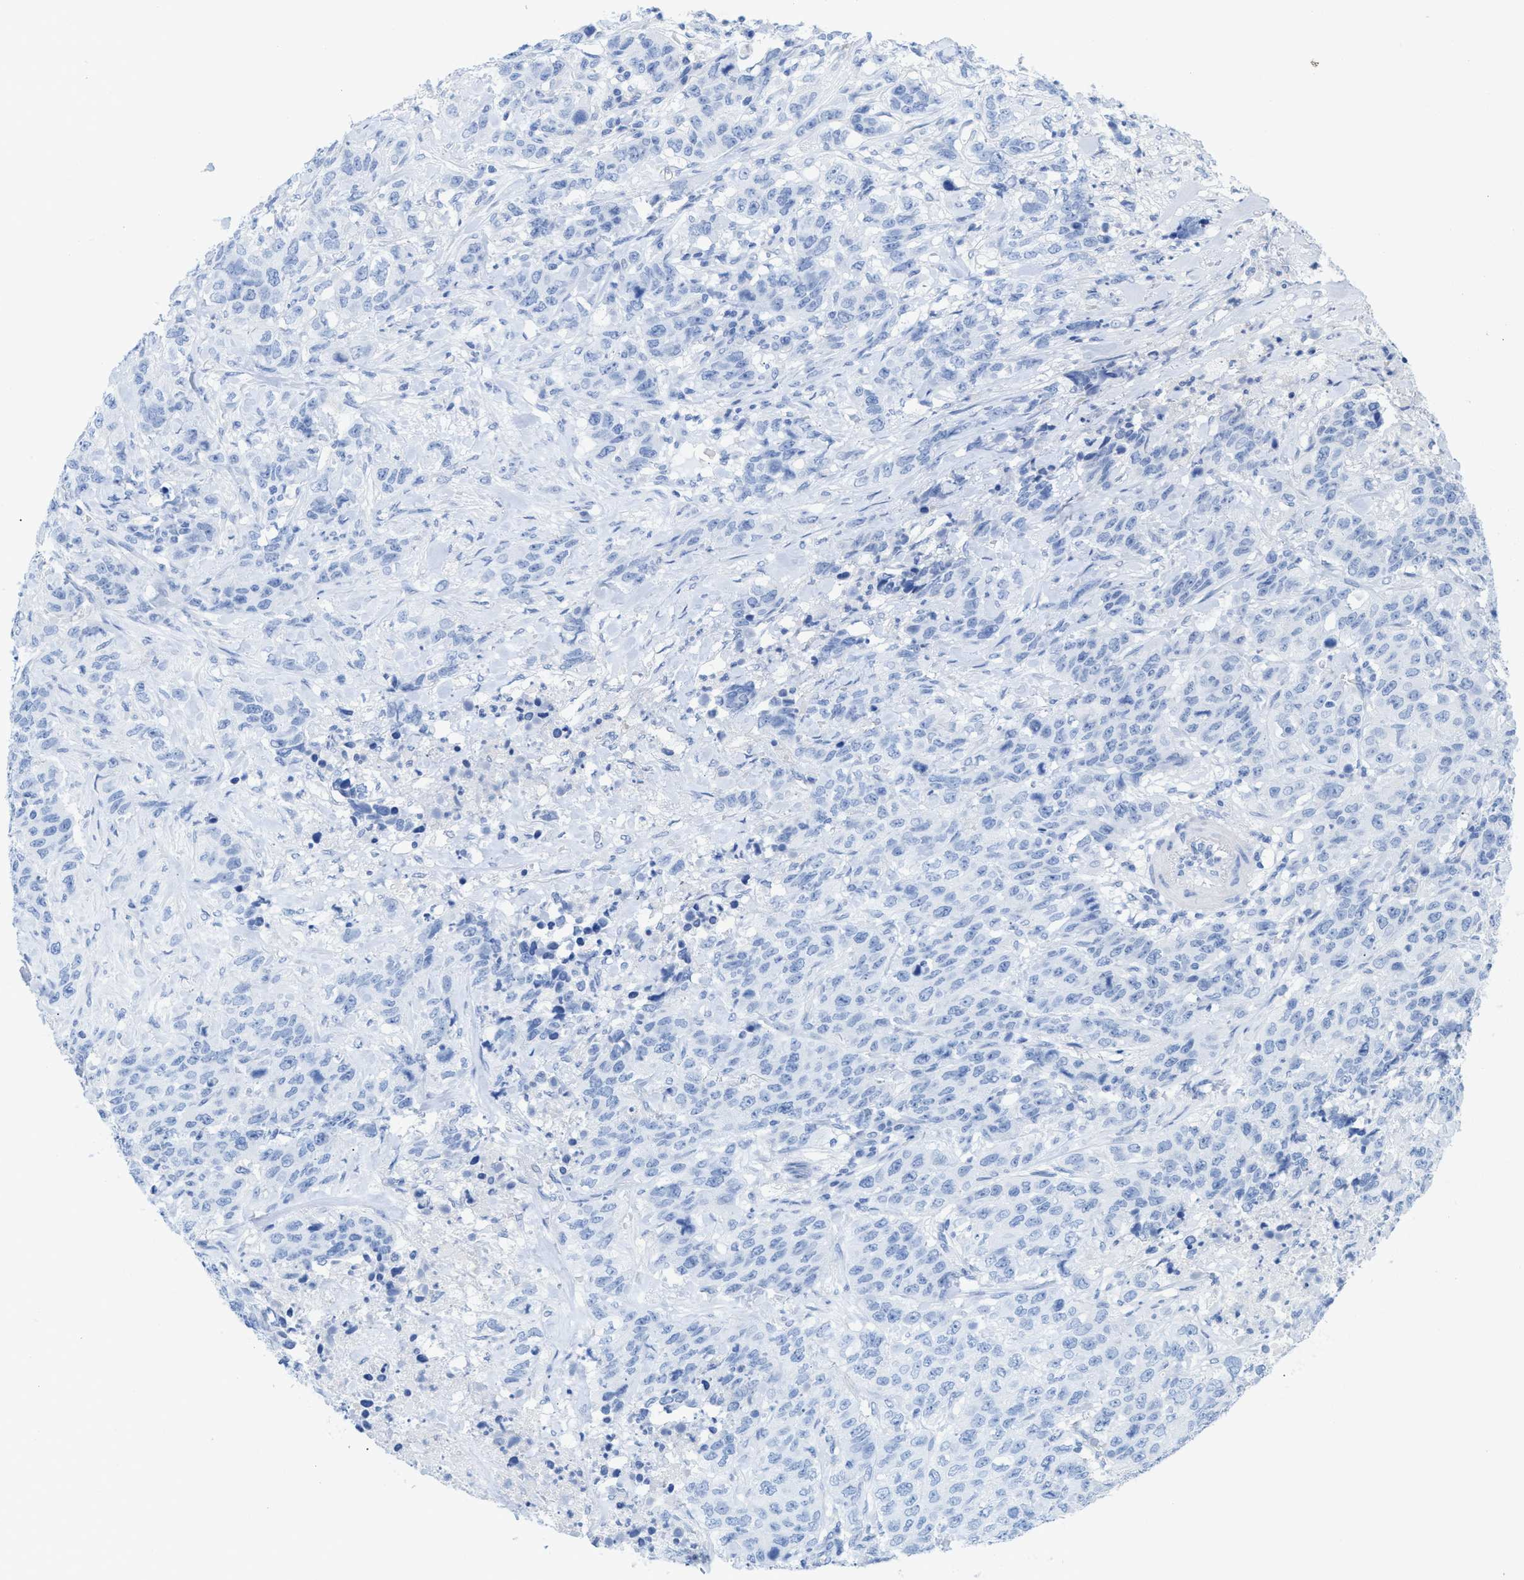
{"staining": {"intensity": "negative", "quantity": "none", "location": "none"}, "tissue": "stomach cancer", "cell_type": "Tumor cells", "image_type": "cancer", "snomed": [{"axis": "morphology", "description": "Adenocarcinoma, NOS"}, {"axis": "topography", "description": "Stomach"}], "caption": "A photomicrograph of human stomach cancer is negative for staining in tumor cells. (DAB immunohistochemistry (IHC), high magnification).", "gene": "ANKFN1", "patient": {"sex": "male", "age": 48}}